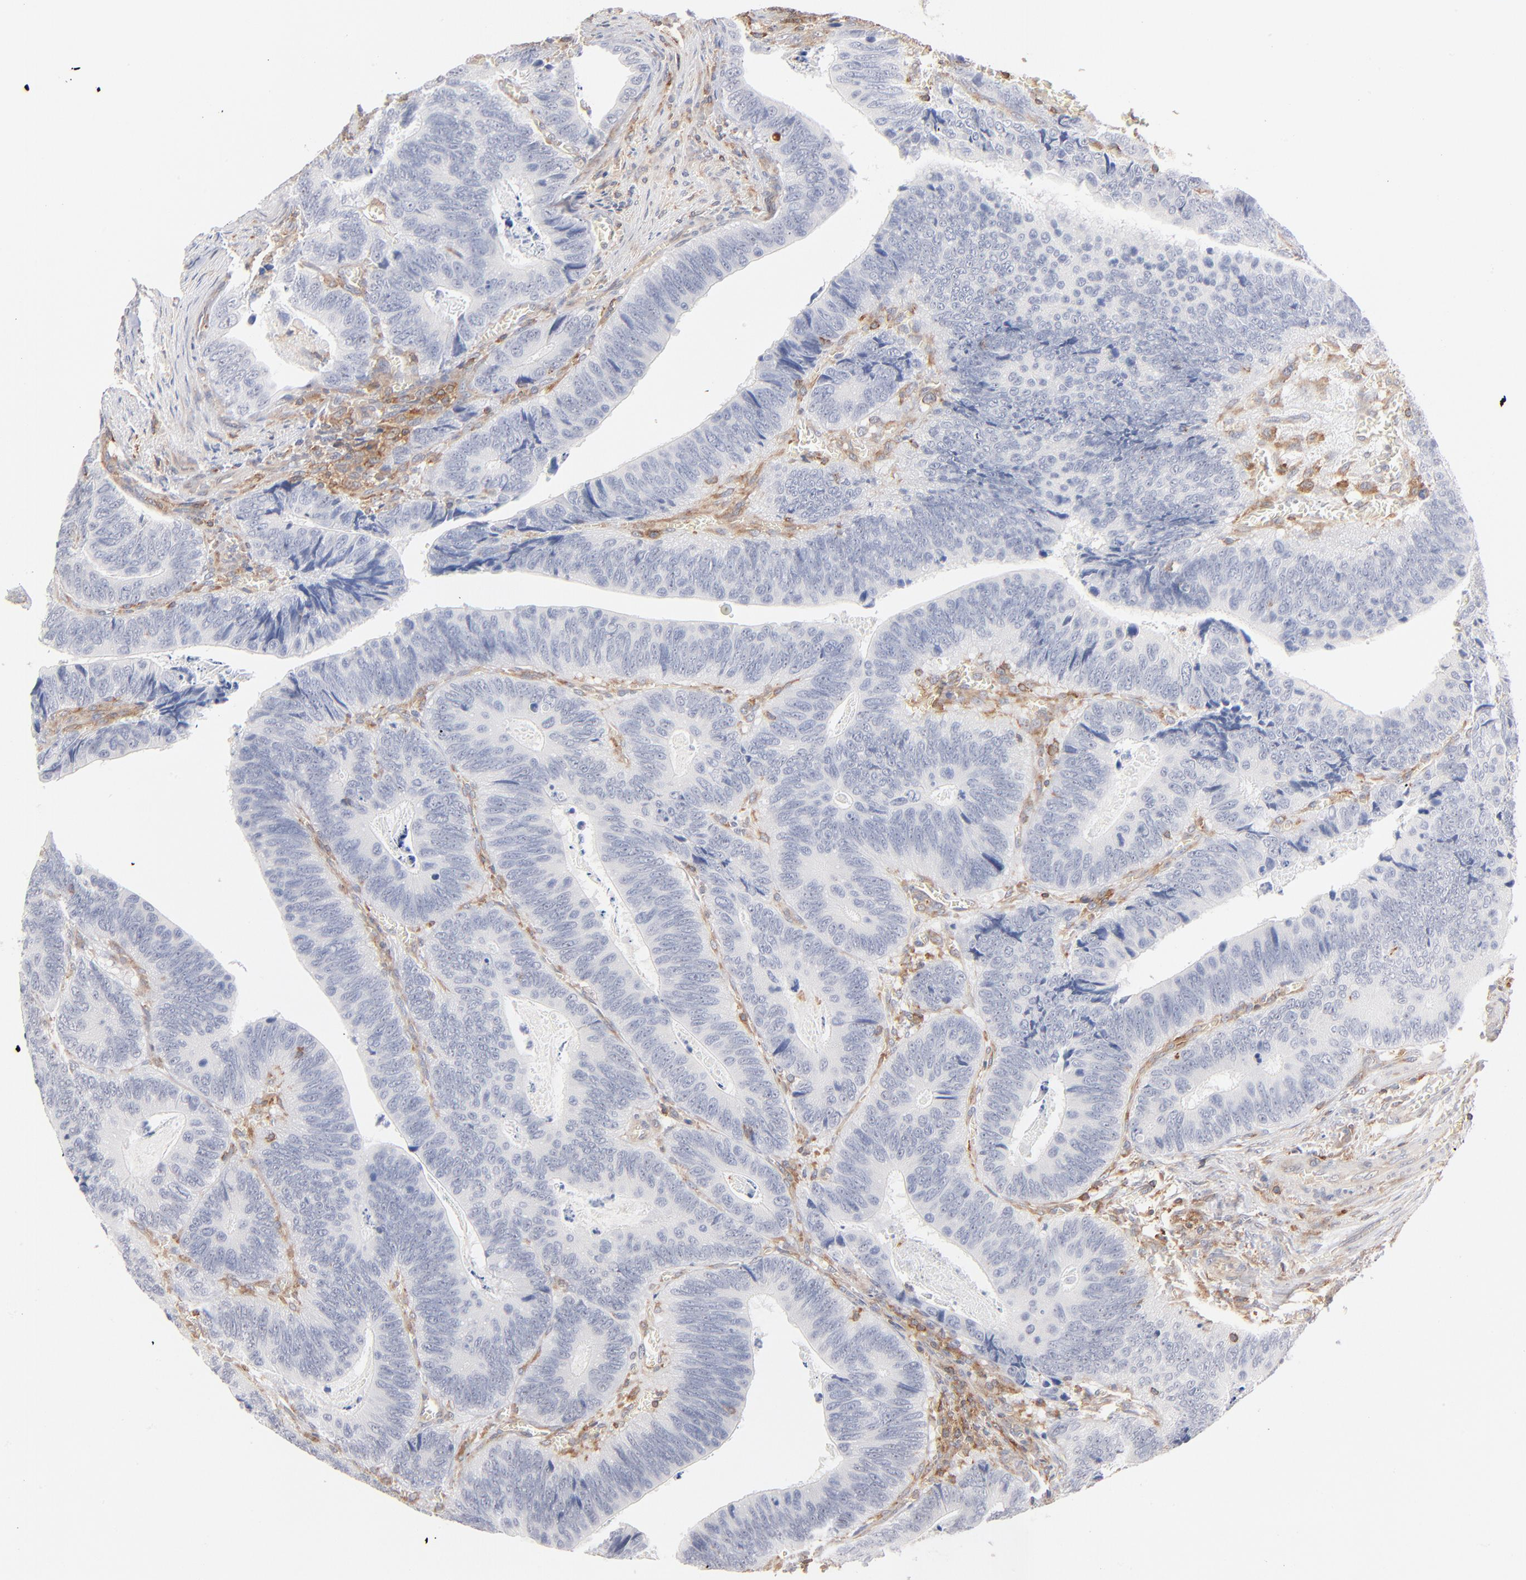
{"staining": {"intensity": "negative", "quantity": "none", "location": "none"}, "tissue": "colorectal cancer", "cell_type": "Tumor cells", "image_type": "cancer", "snomed": [{"axis": "morphology", "description": "Adenocarcinoma, NOS"}, {"axis": "topography", "description": "Colon"}], "caption": "This is an immunohistochemistry (IHC) micrograph of human colorectal adenocarcinoma. There is no positivity in tumor cells.", "gene": "WIPF1", "patient": {"sex": "male", "age": 72}}